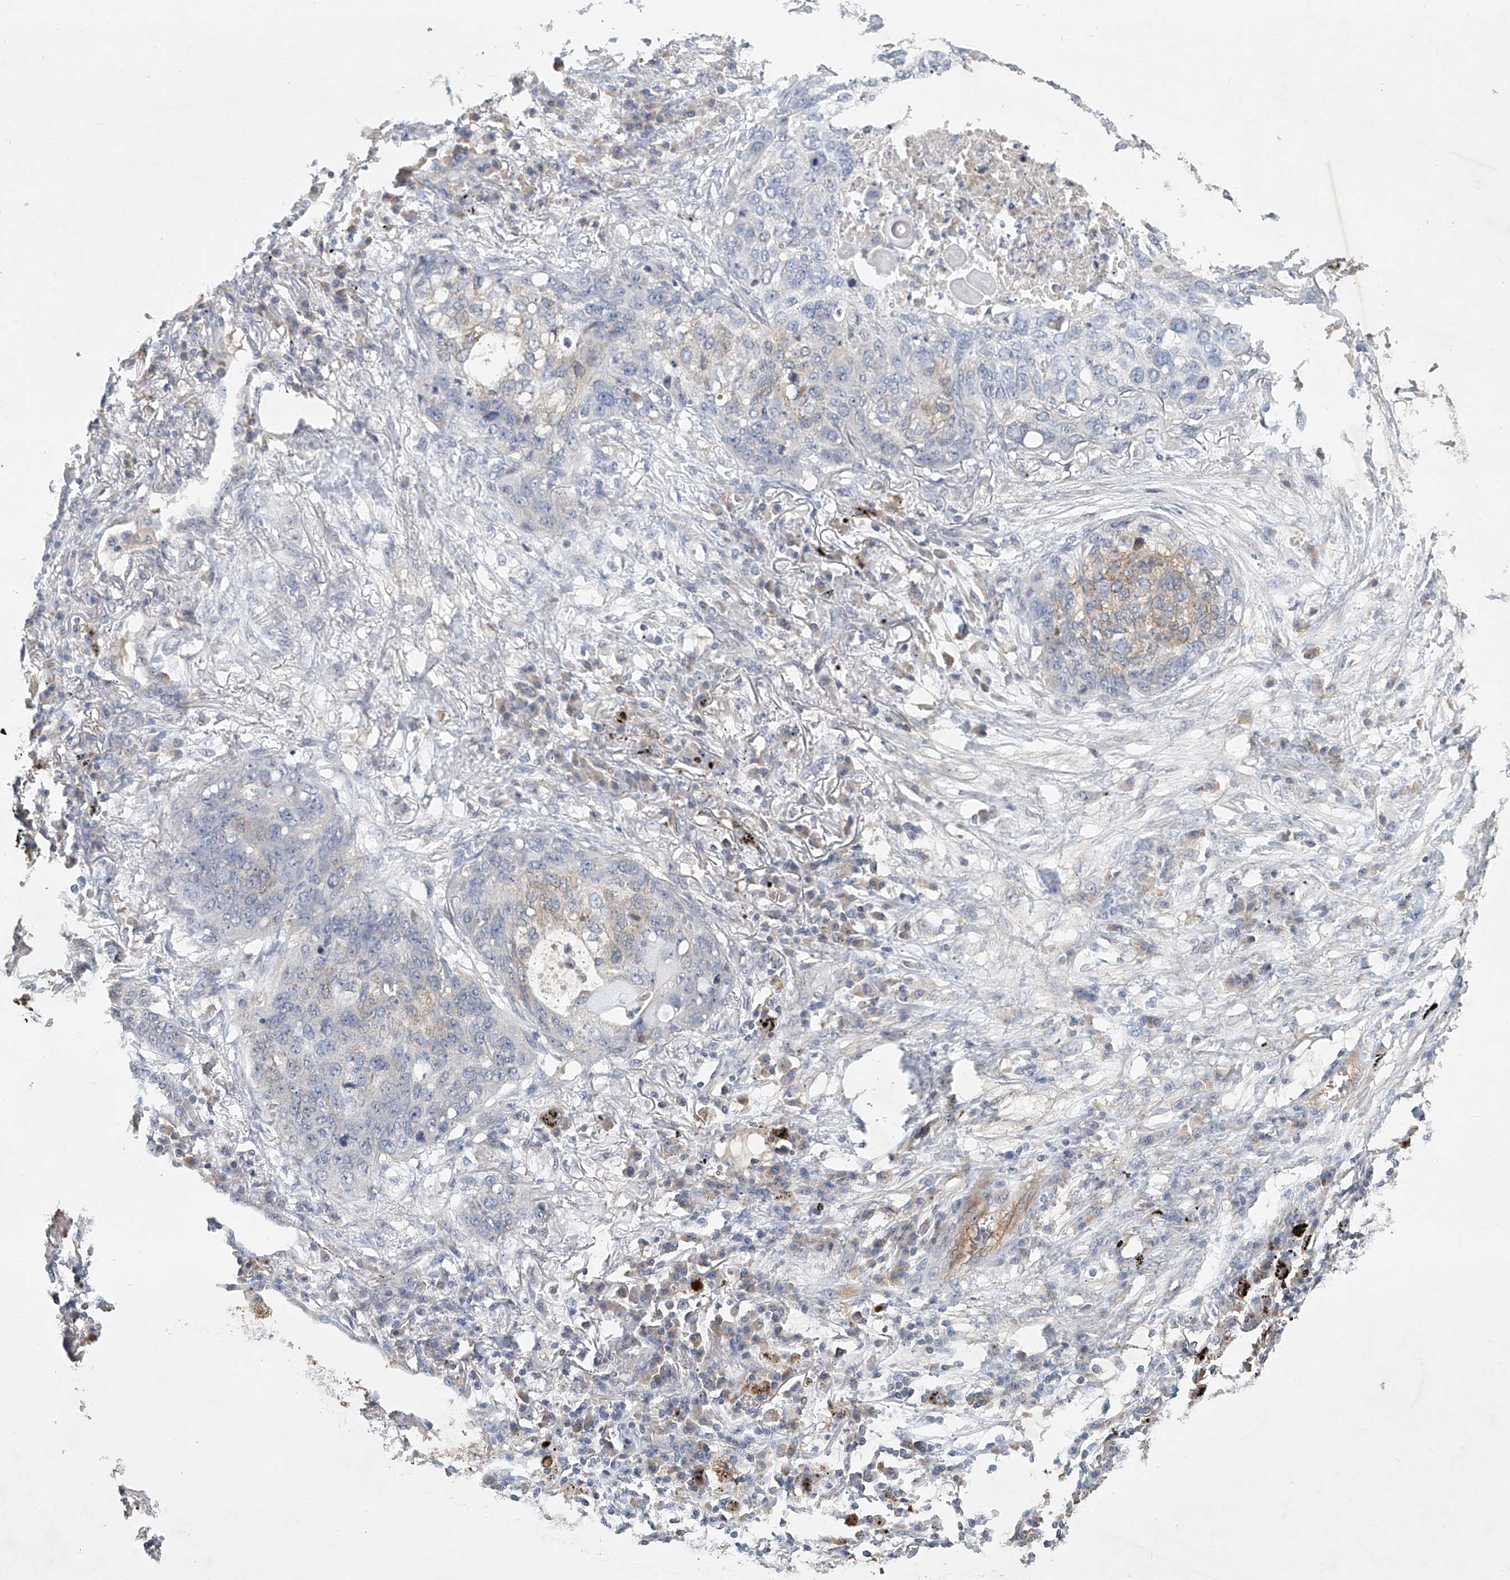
{"staining": {"intensity": "weak", "quantity": "<25%", "location": "cytoplasmic/membranous"}, "tissue": "lung cancer", "cell_type": "Tumor cells", "image_type": "cancer", "snomed": [{"axis": "morphology", "description": "Squamous cell carcinoma, NOS"}, {"axis": "topography", "description": "Lung"}], "caption": "Immunohistochemistry (IHC) of squamous cell carcinoma (lung) shows no expression in tumor cells.", "gene": "CARMIL1", "patient": {"sex": "female", "age": 63}}